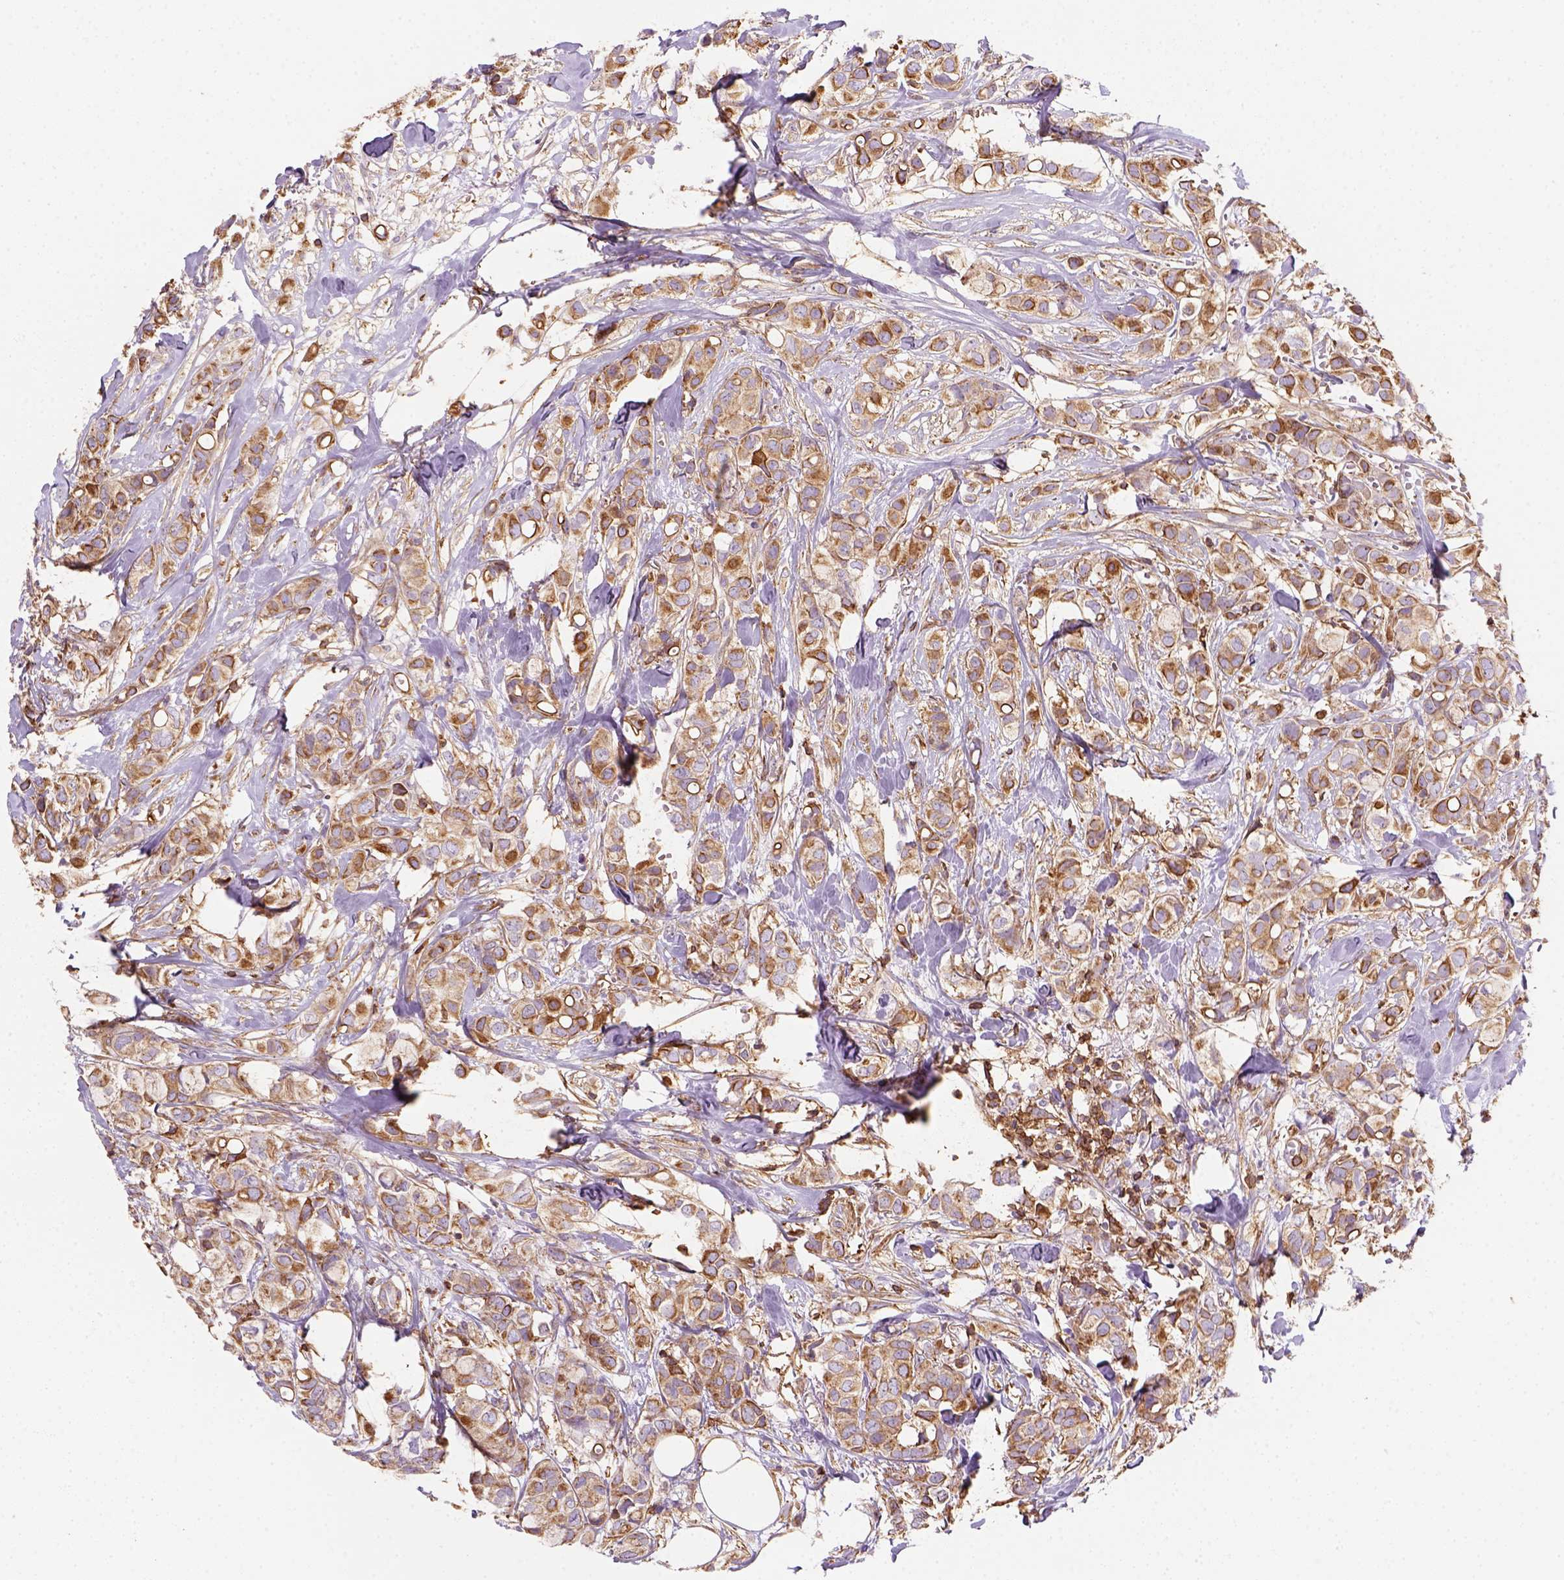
{"staining": {"intensity": "moderate", "quantity": ">75%", "location": "cytoplasmic/membranous"}, "tissue": "breast cancer", "cell_type": "Tumor cells", "image_type": "cancer", "snomed": [{"axis": "morphology", "description": "Duct carcinoma"}, {"axis": "topography", "description": "Breast"}], "caption": "This is a histology image of IHC staining of infiltrating ductal carcinoma (breast), which shows moderate positivity in the cytoplasmic/membranous of tumor cells.", "gene": "GPRC5D", "patient": {"sex": "female", "age": 85}}